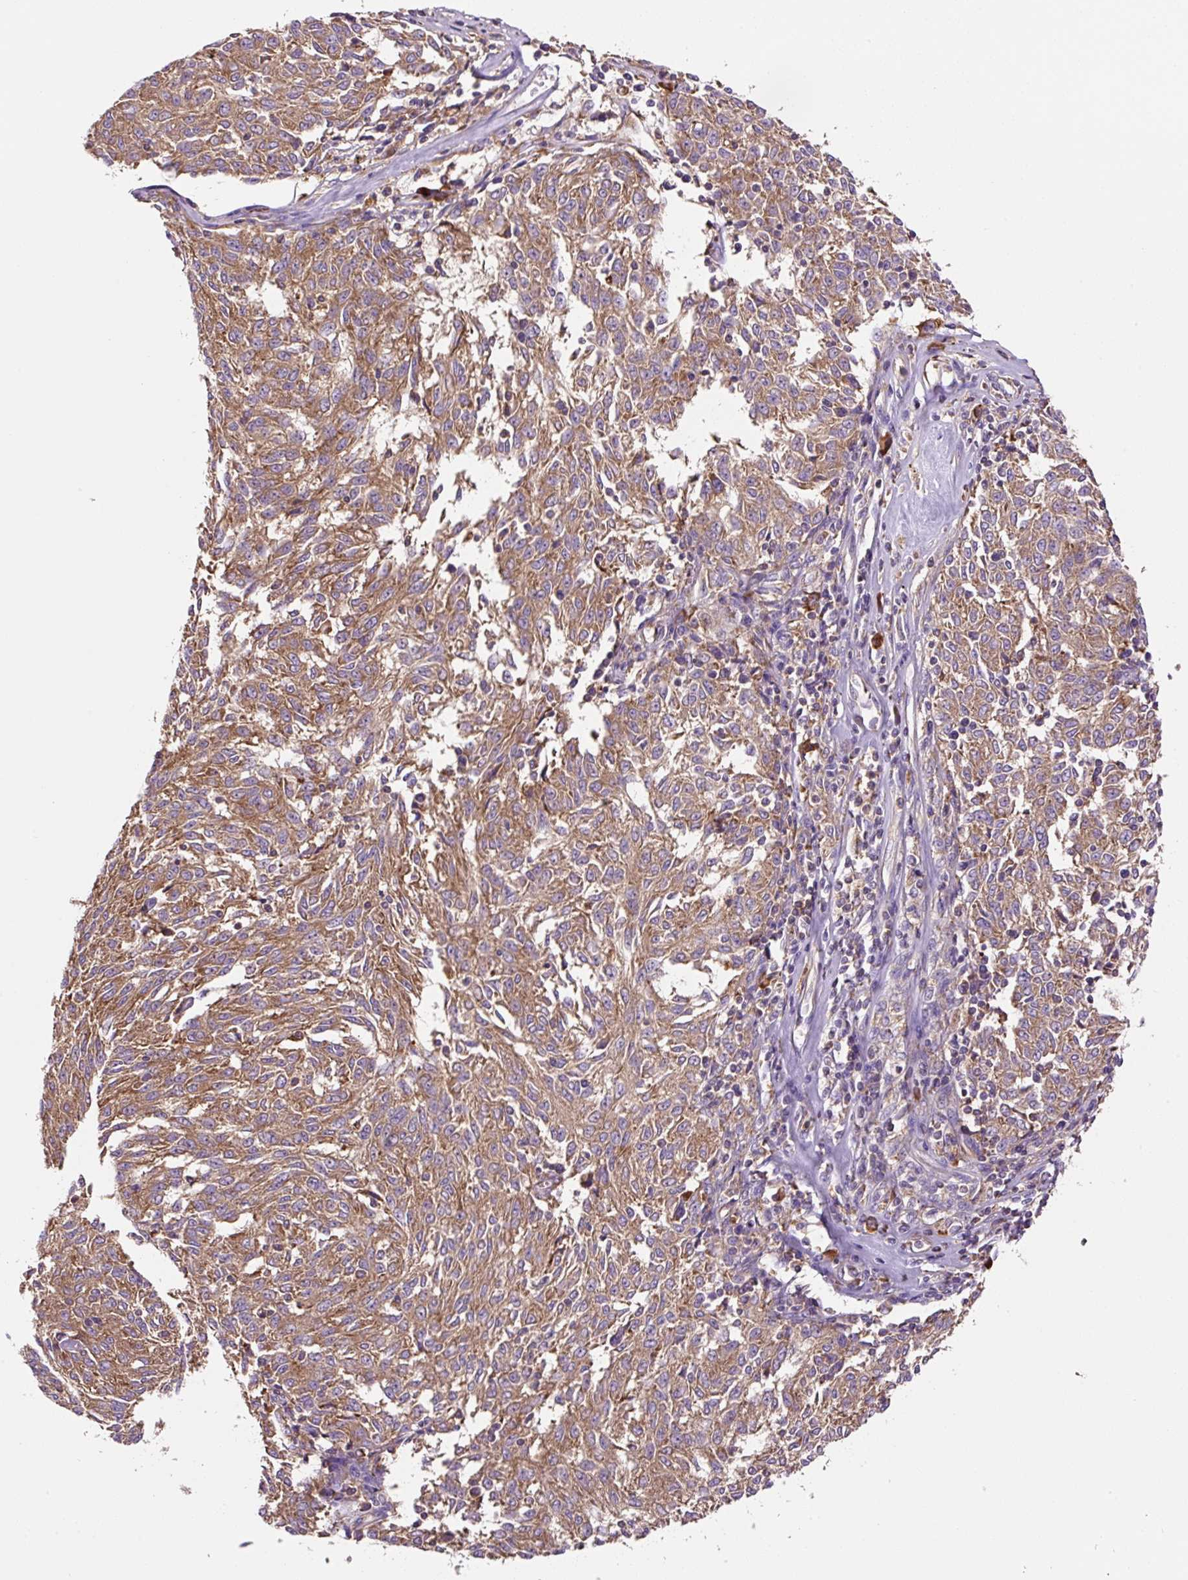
{"staining": {"intensity": "moderate", "quantity": ">75%", "location": "cytoplasmic/membranous"}, "tissue": "melanoma", "cell_type": "Tumor cells", "image_type": "cancer", "snomed": [{"axis": "morphology", "description": "Malignant melanoma, NOS"}, {"axis": "topography", "description": "Skin"}], "caption": "Moderate cytoplasmic/membranous positivity for a protein is seen in about >75% of tumor cells of malignant melanoma using immunohistochemistry (IHC).", "gene": "RPS23", "patient": {"sex": "female", "age": 72}}